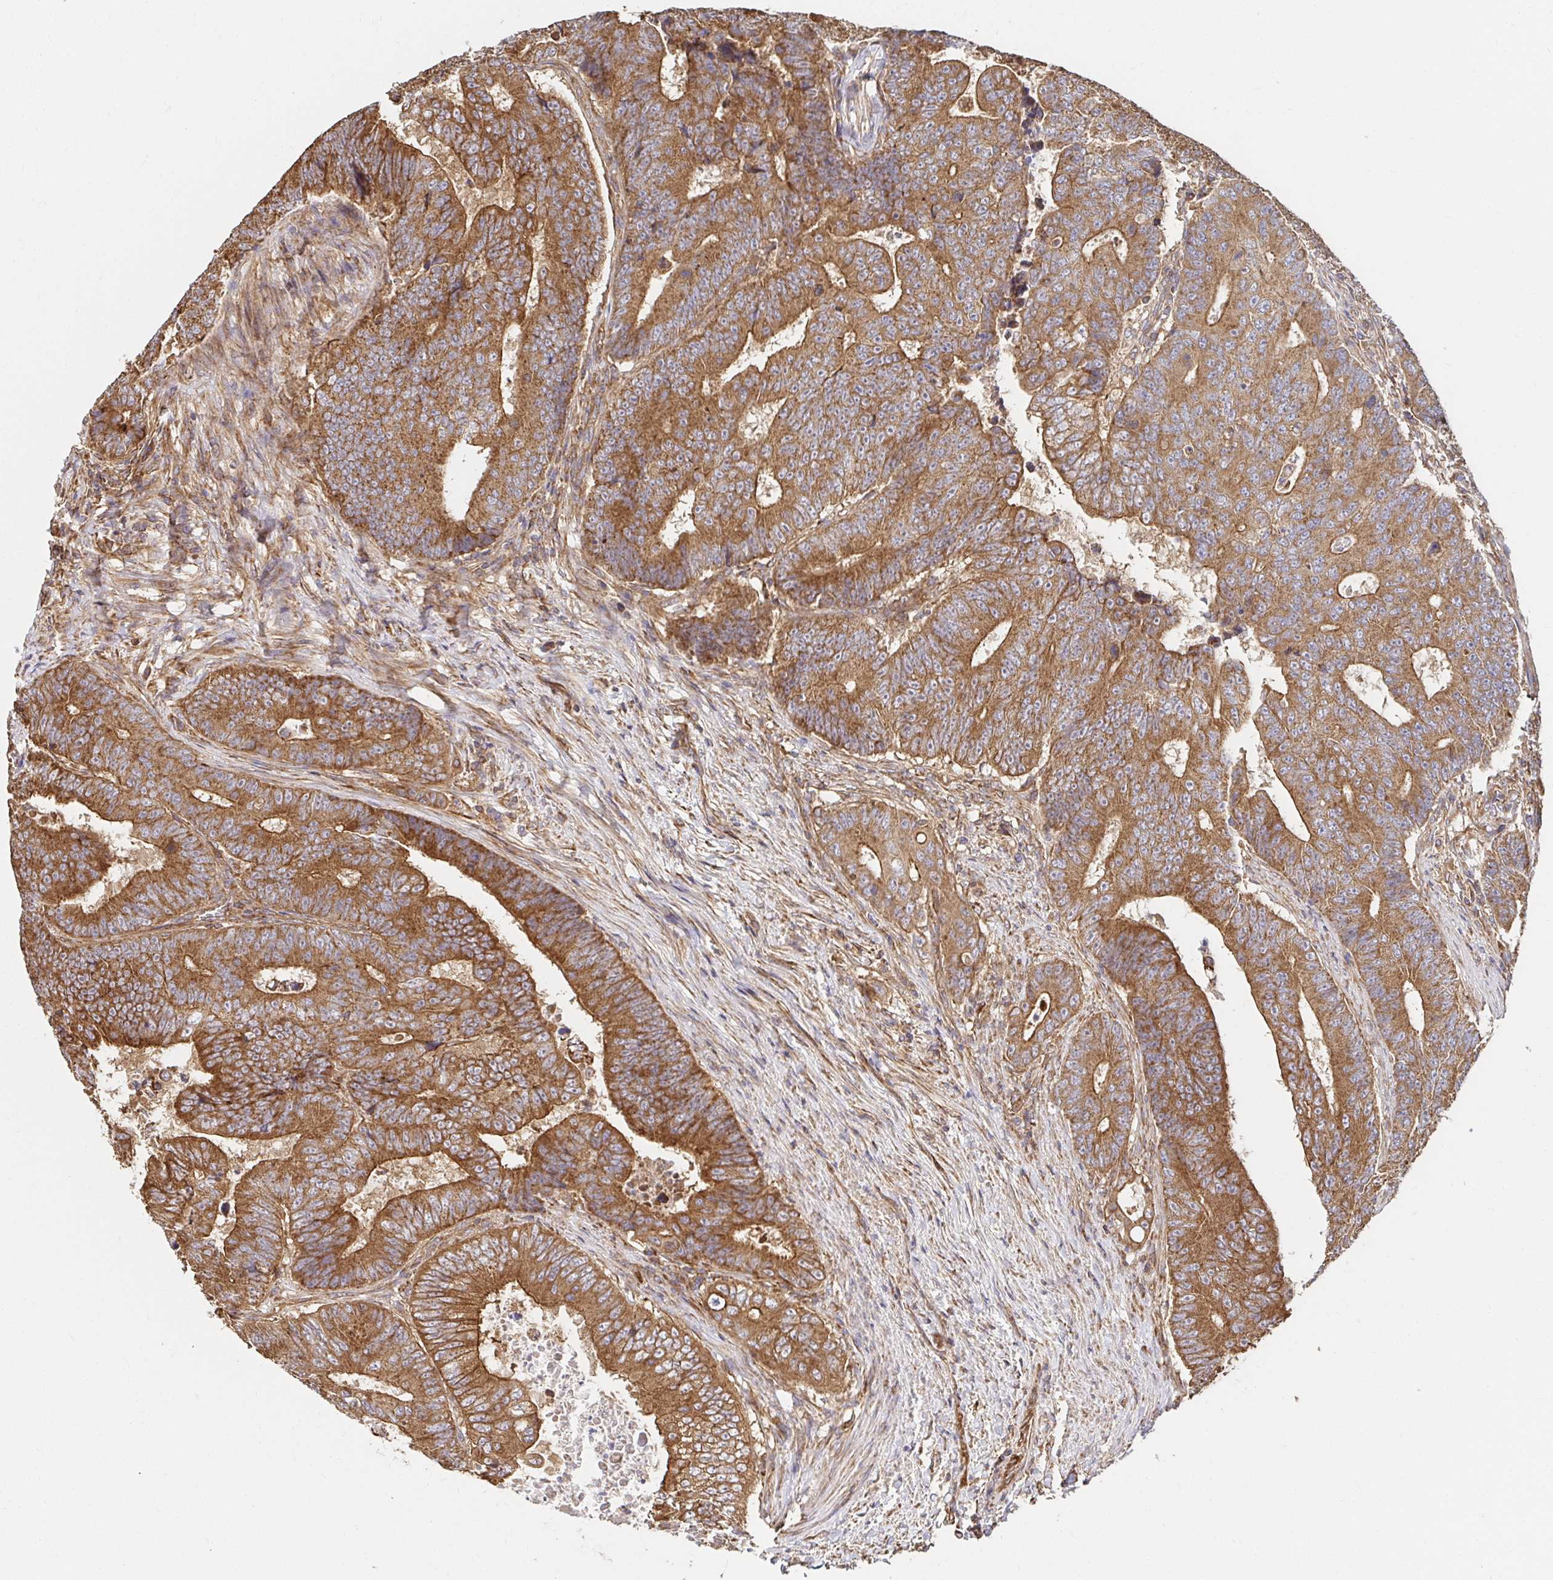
{"staining": {"intensity": "moderate", "quantity": ">75%", "location": "cytoplasmic/membranous"}, "tissue": "colorectal cancer", "cell_type": "Tumor cells", "image_type": "cancer", "snomed": [{"axis": "morphology", "description": "Adenocarcinoma, NOS"}, {"axis": "topography", "description": "Colon"}], "caption": "Immunohistochemistry (DAB (3,3'-diaminobenzidine)) staining of colorectal cancer (adenocarcinoma) displays moderate cytoplasmic/membranous protein expression in approximately >75% of tumor cells. (DAB IHC, brown staining for protein, blue staining for nuclei).", "gene": "APBB1", "patient": {"sex": "female", "age": 48}}